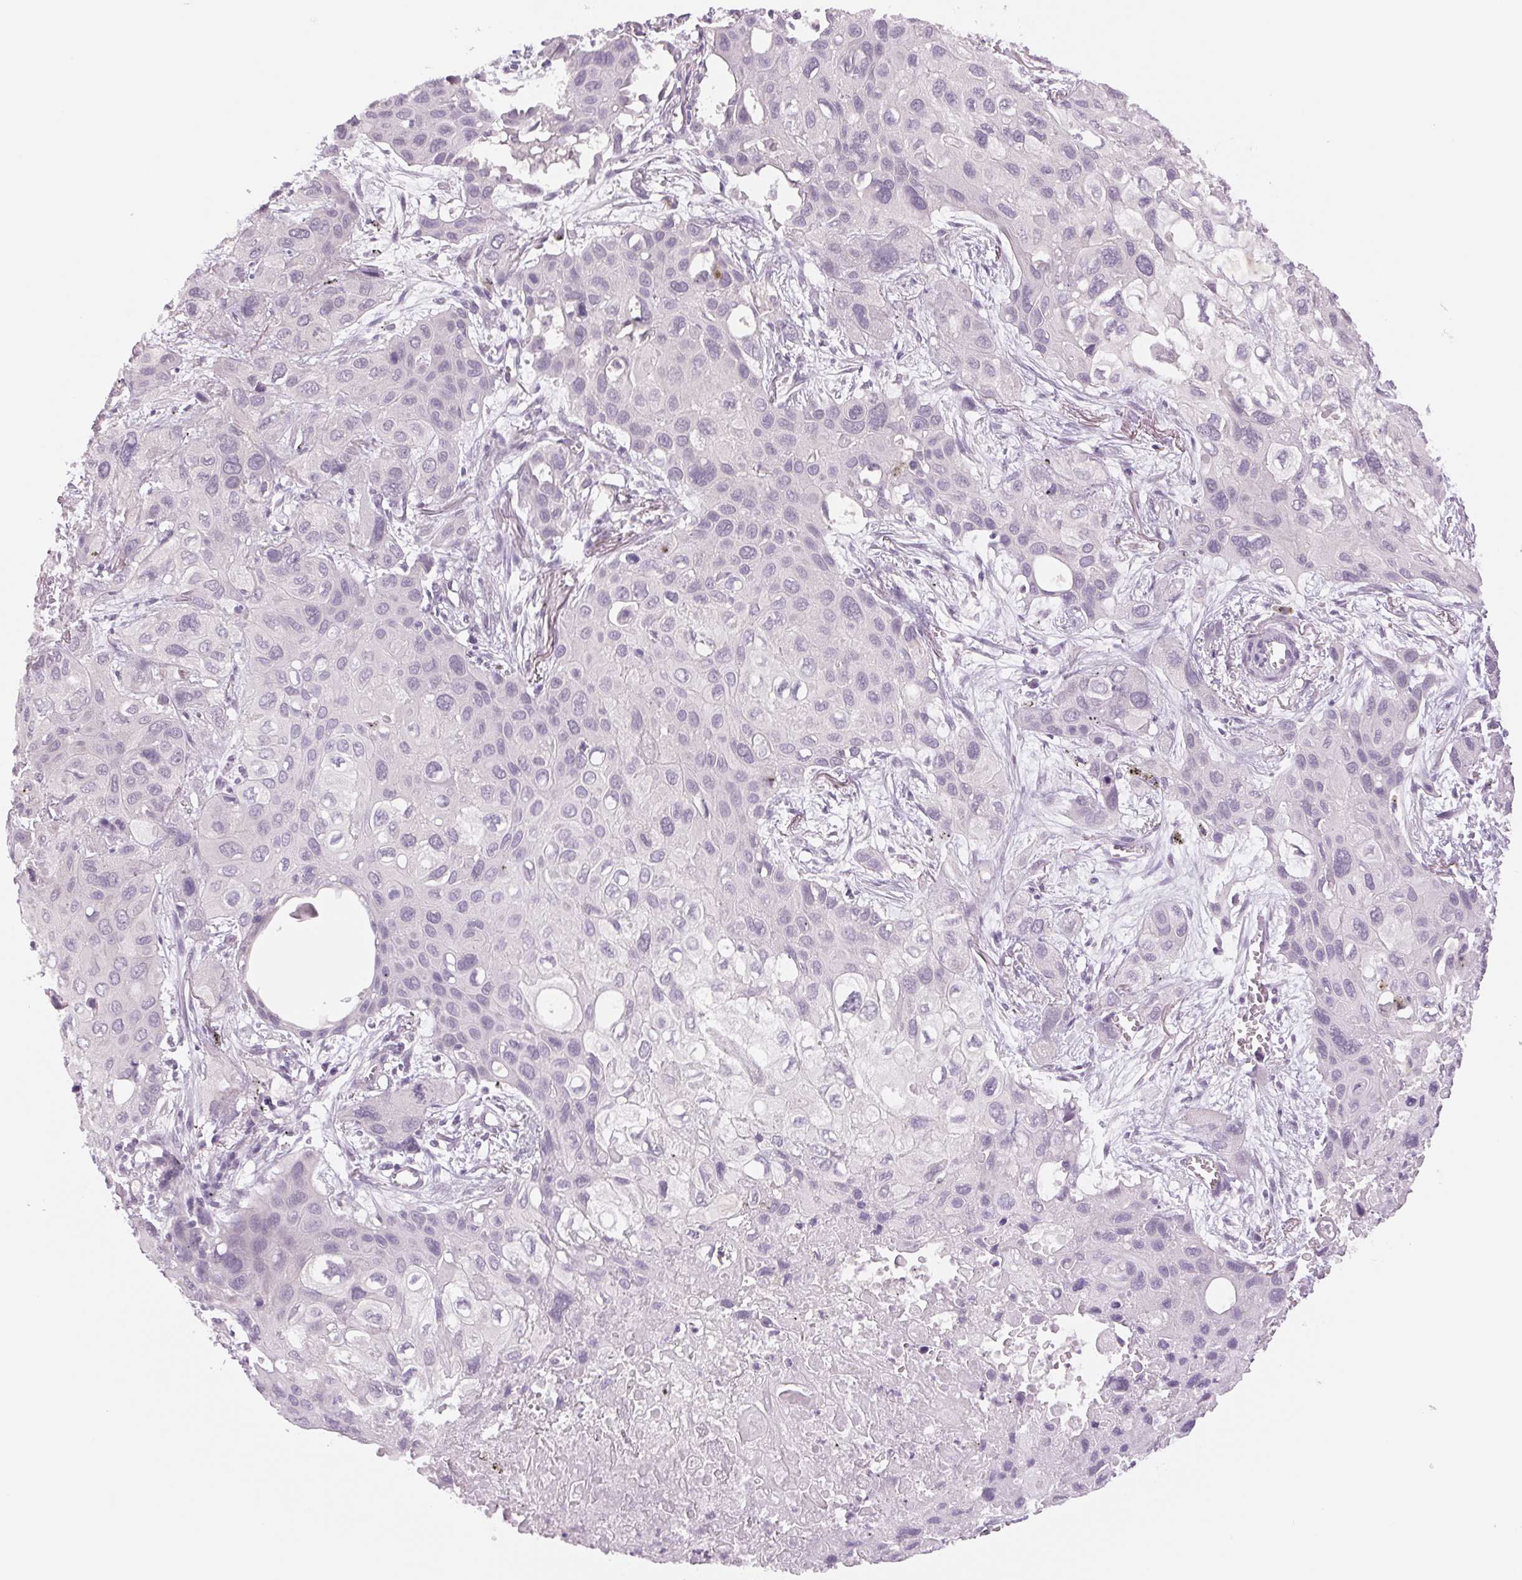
{"staining": {"intensity": "negative", "quantity": "none", "location": "none"}, "tissue": "lung cancer", "cell_type": "Tumor cells", "image_type": "cancer", "snomed": [{"axis": "morphology", "description": "Squamous cell carcinoma, NOS"}, {"axis": "morphology", "description": "Squamous cell carcinoma, metastatic, NOS"}, {"axis": "topography", "description": "Lung"}], "caption": "This is a image of immunohistochemistry (IHC) staining of lung cancer, which shows no staining in tumor cells.", "gene": "PPIA", "patient": {"sex": "male", "age": 59}}